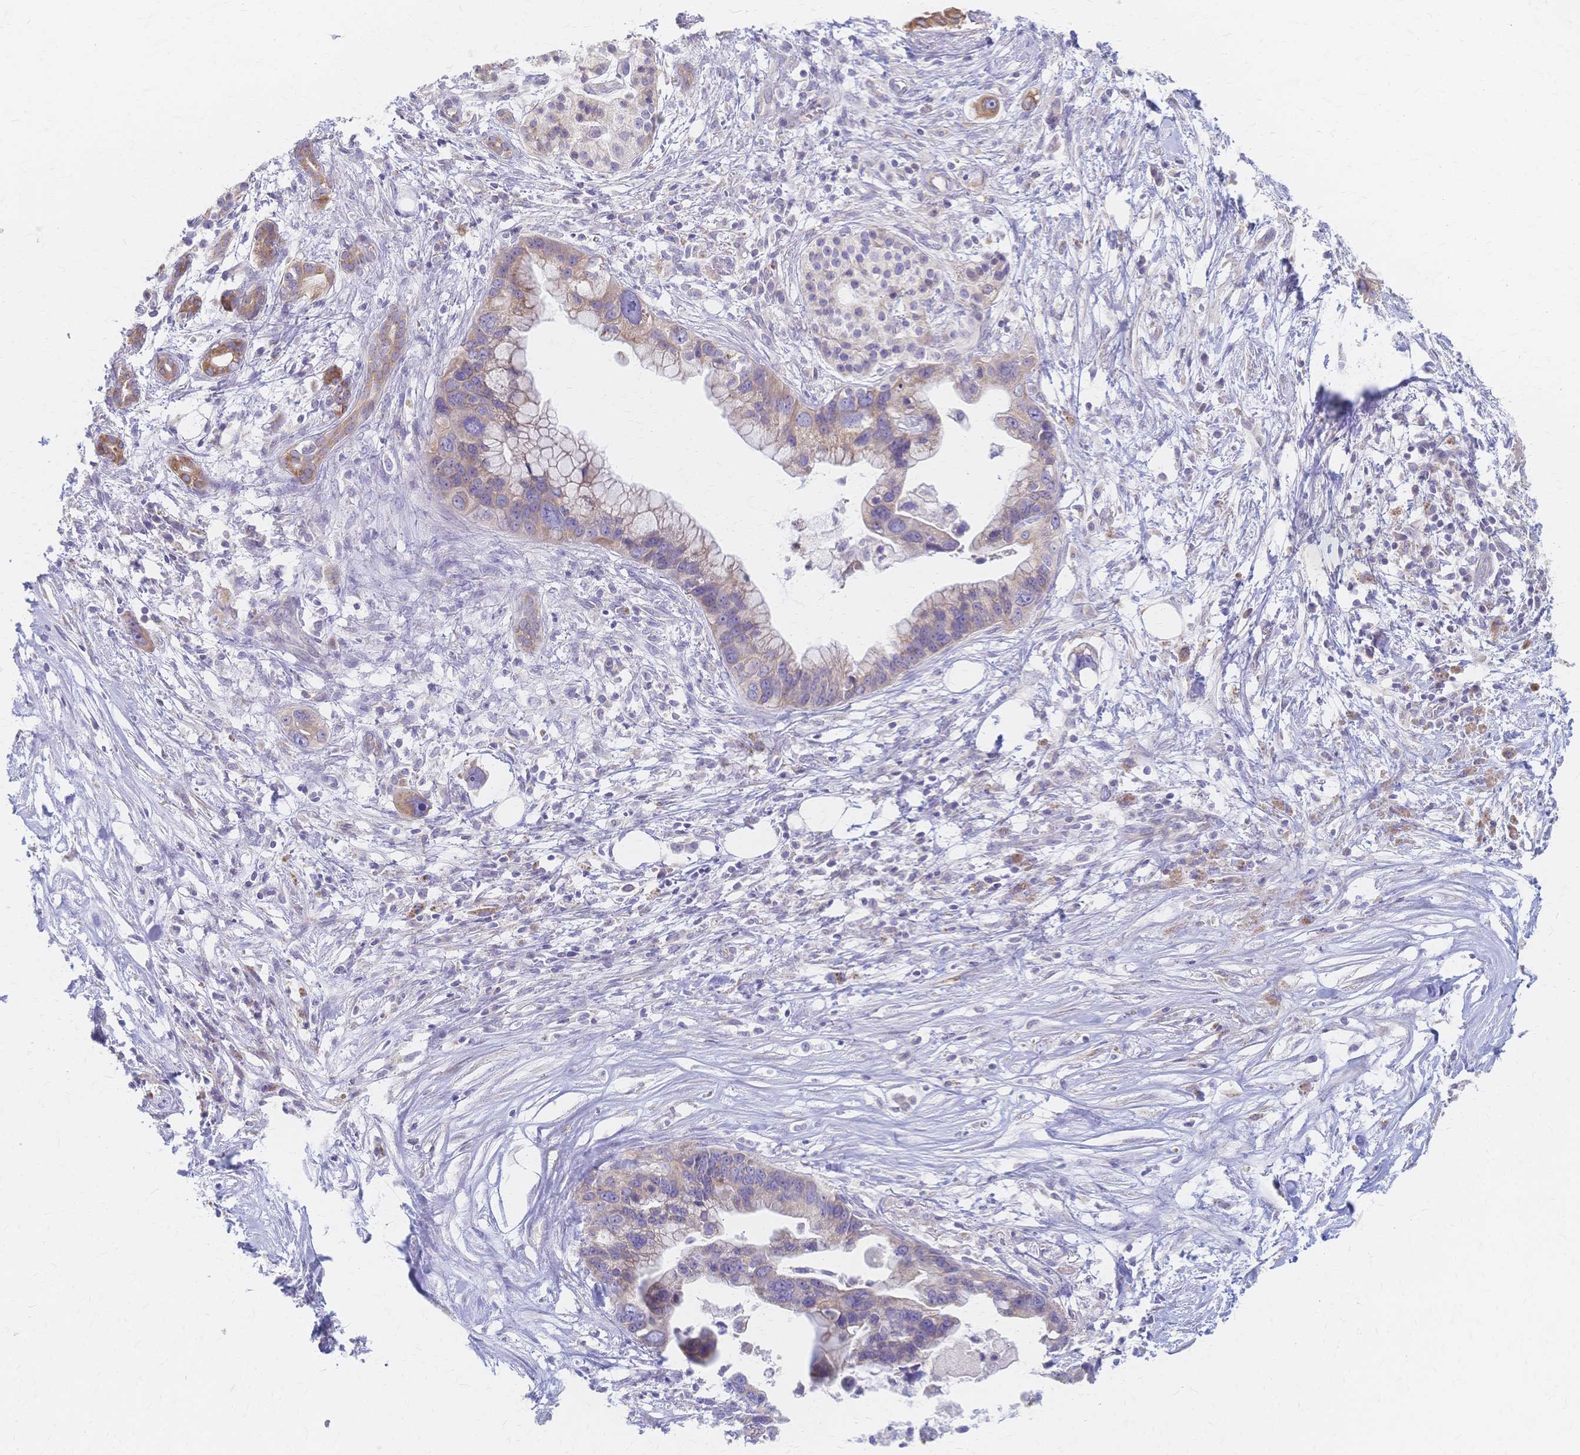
{"staining": {"intensity": "weak", "quantity": ">75%", "location": "cytoplasmic/membranous"}, "tissue": "pancreatic cancer", "cell_type": "Tumor cells", "image_type": "cancer", "snomed": [{"axis": "morphology", "description": "Adenocarcinoma, NOS"}, {"axis": "topography", "description": "Pancreas"}], "caption": "Pancreatic adenocarcinoma stained for a protein reveals weak cytoplasmic/membranous positivity in tumor cells.", "gene": "CYB5A", "patient": {"sex": "female", "age": 83}}